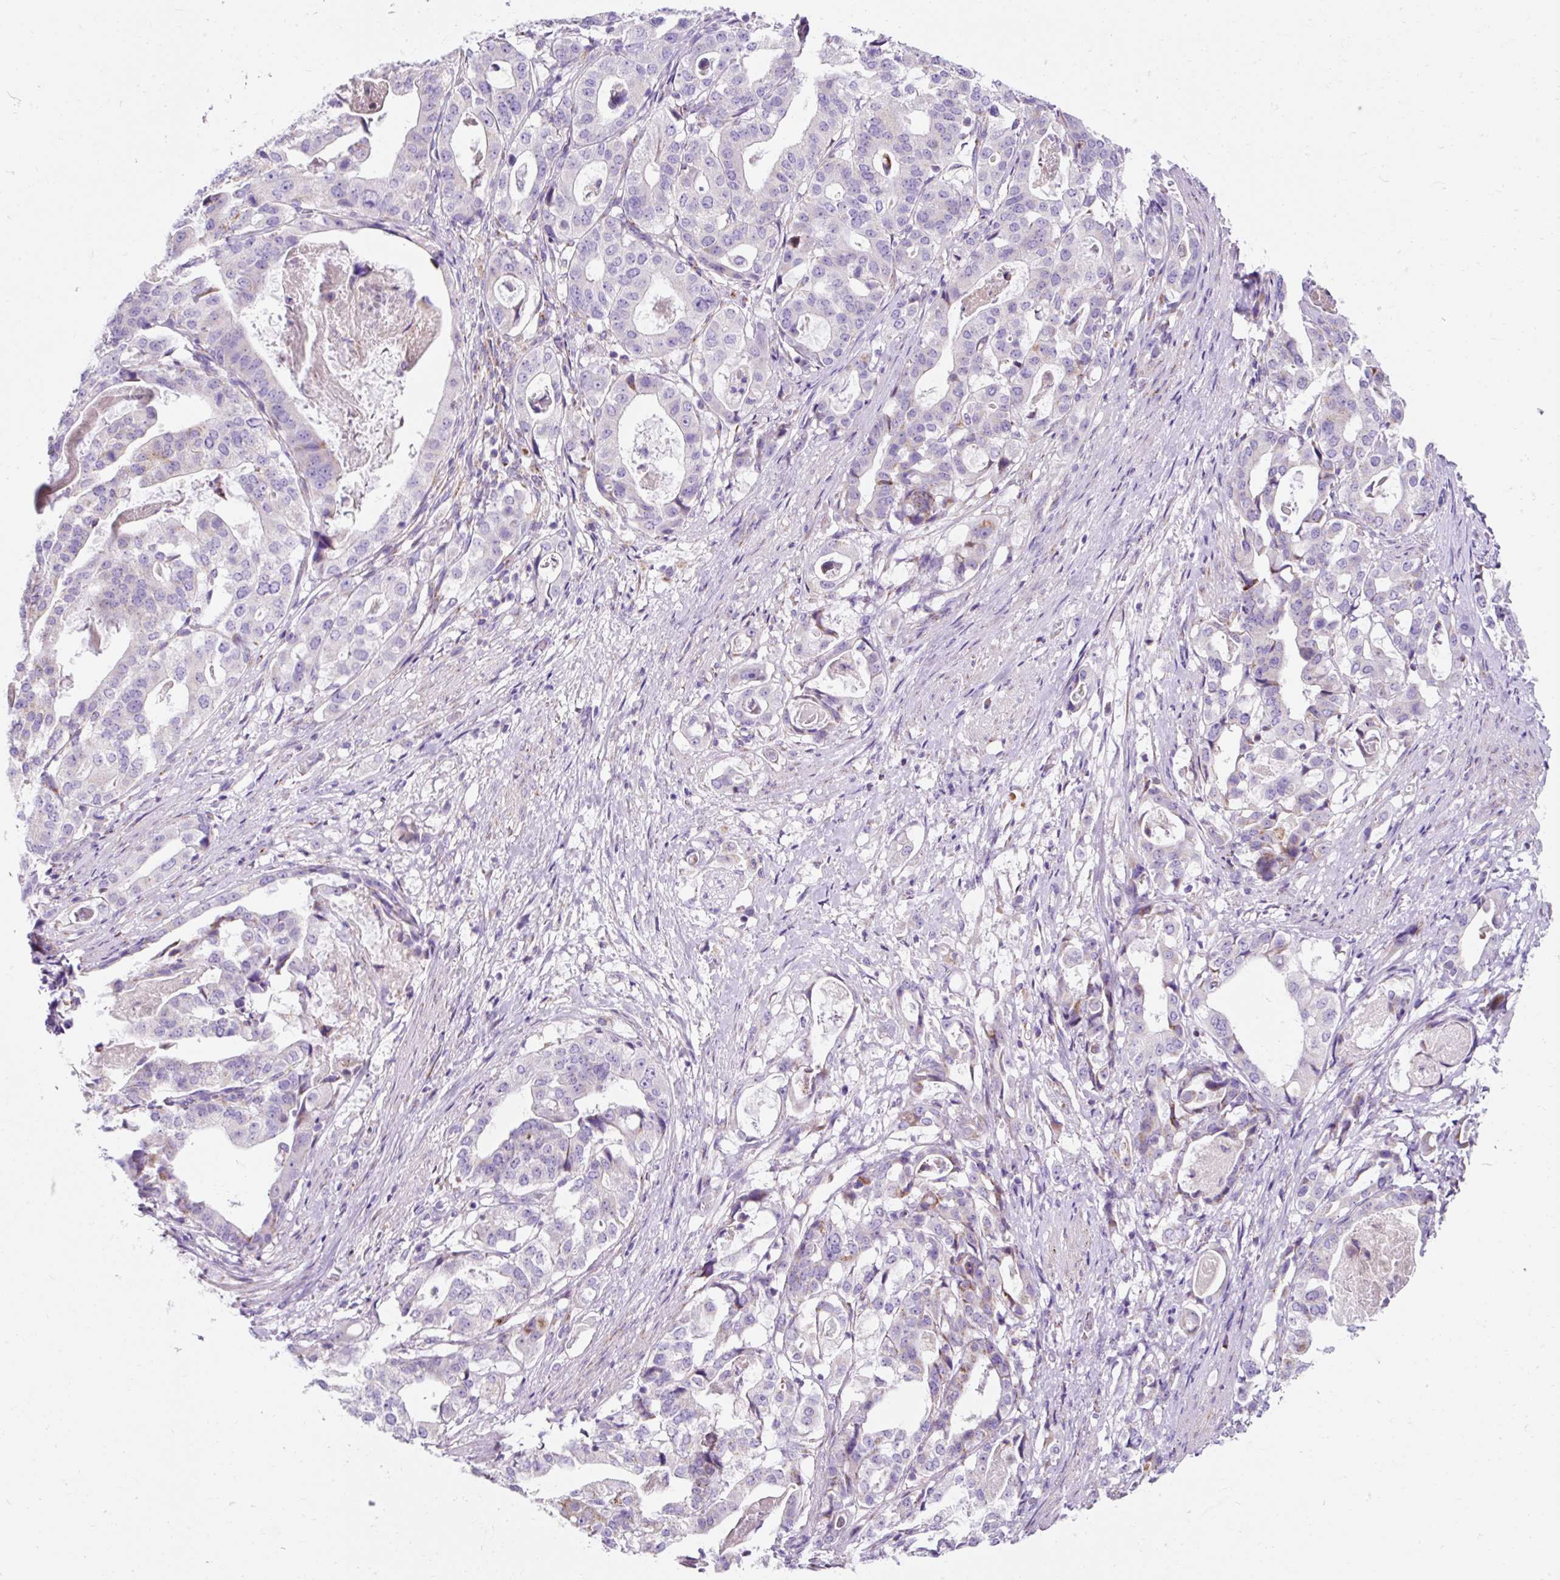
{"staining": {"intensity": "moderate", "quantity": "<25%", "location": "cytoplasmic/membranous"}, "tissue": "stomach cancer", "cell_type": "Tumor cells", "image_type": "cancer", "snomed": [{"axis": "morphology", "description": "Adenocarcinoma, NOS"}, {"axis": "topography", "description": "Stomach"}], "caption": "An image showing moderate cytoplasmic/membranous expression in approximately <25% of tumor cells in stomach cancer, as visualized by brown immunohistochemical staining.", "gene": "PLPP2", "patient": {"sex": "male", "age": 48}}